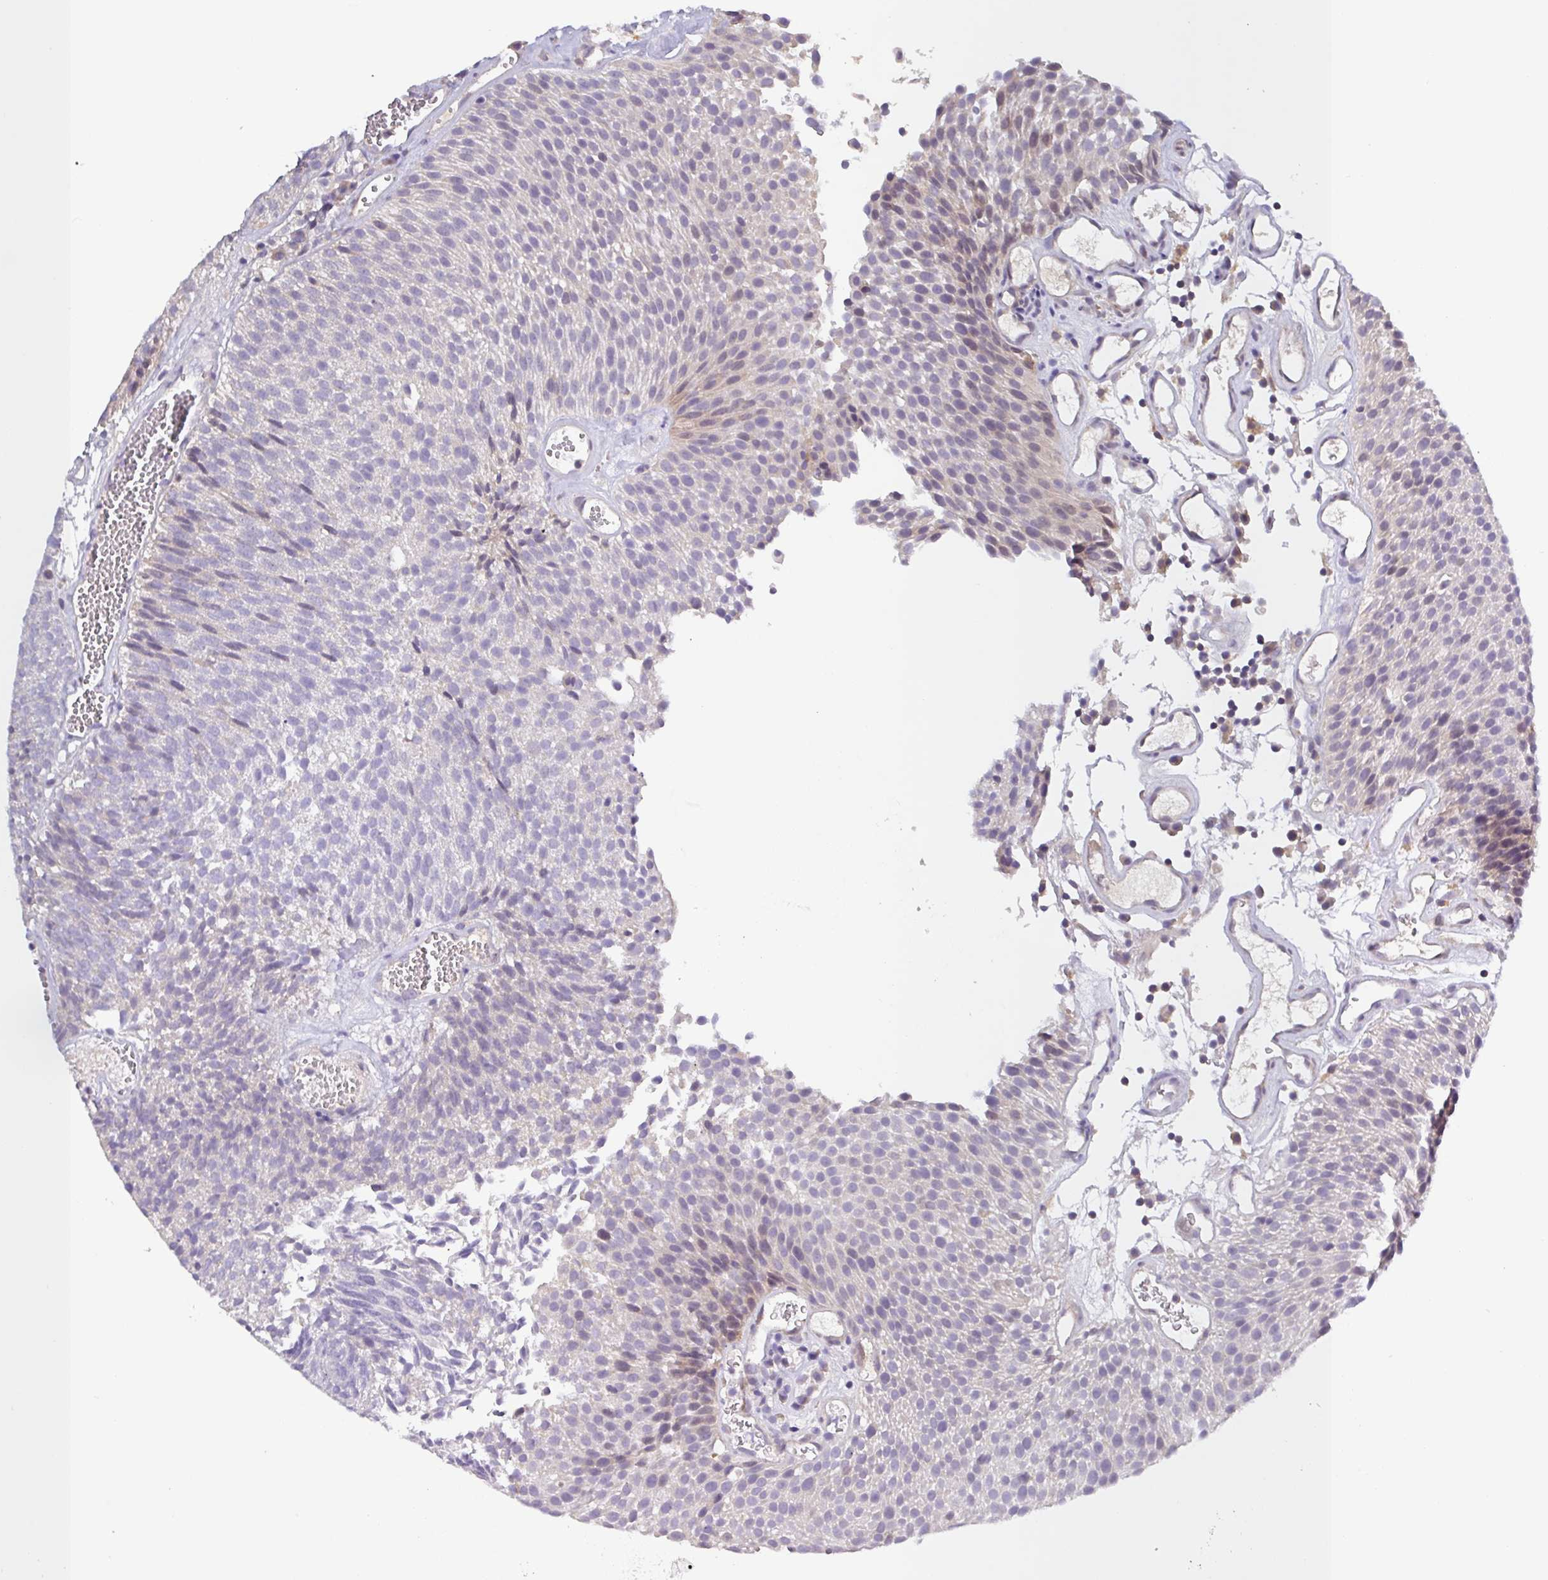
{"staining": {"intensity": "weak", "quantity": "<25%", "location": "cytoplasmic/membranous,nuclear"}, "tissue": "urothelial cancer", "cell_type": "Tumor cells", "image_type": "cancer", "snomed": [{"axis": "morphology", "description": "Urothelial carcinoma, Low grade"}, {"axis": "topography", "description": "Urinary bladder"}], "caption": "IHC image of urothelial cancer stained for a protein (brown), which reveals no expression in tumor cells. (Immunohistochemistry (ihc), brightfield microscopy, high magnification).", "gene": "SFTPB", "patient": {"sex": "female", "age": 79}}